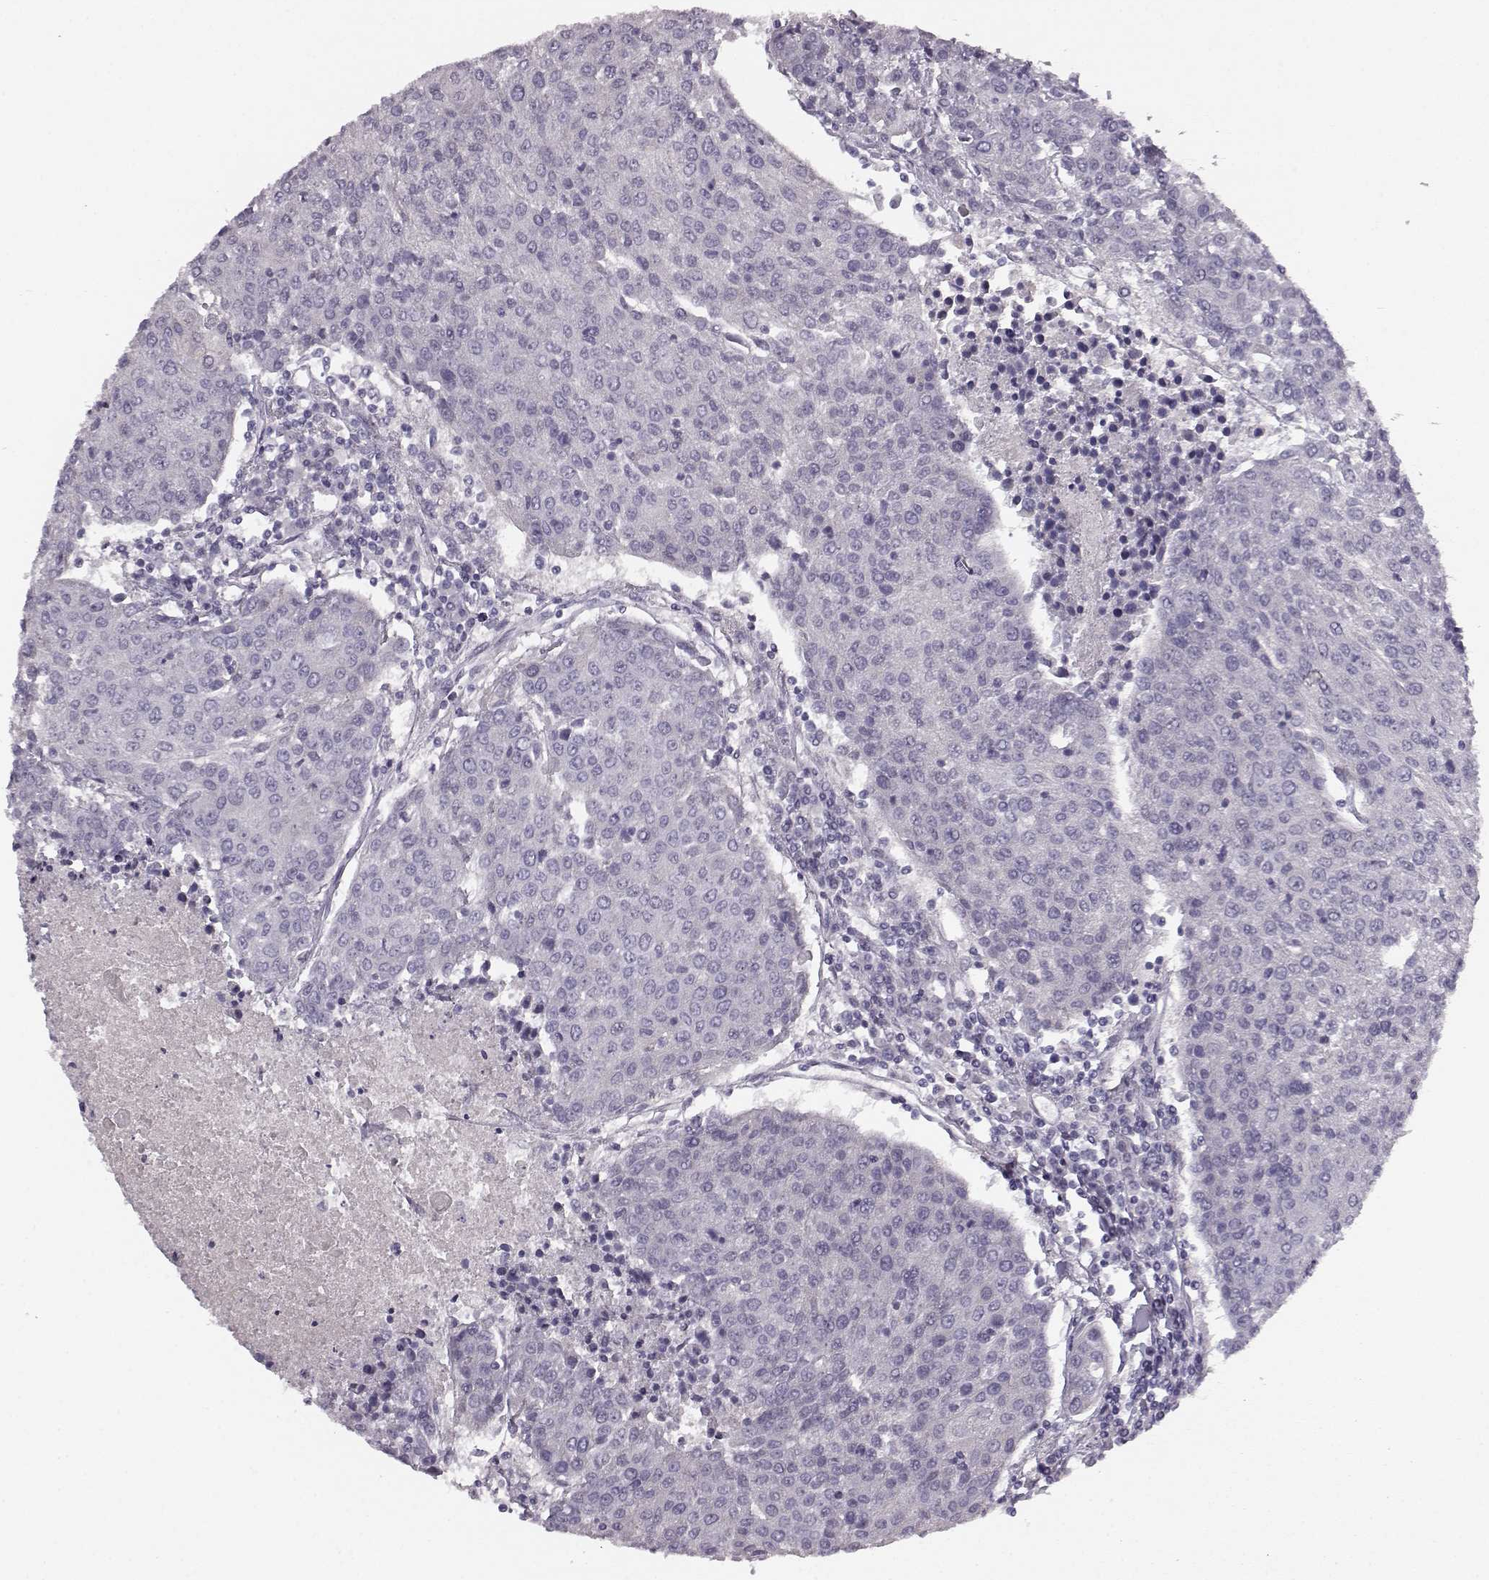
{"staining": {"intensity": "negative", "quantity": "none", "location": "none"}, "tissue": "urothelial cancer", "cell_type": "Tumor cells", "image_type": "cancer", "snomed": [{"axis": "morphology", "description": "Urothelial carcinoma, High grade"}, {"axis": "topography", "description": "Urinary bladder"}], "caption": "An immunohistochemistry (IHC) image of urothelial carcinoma (high-grade) is shown. There is no staining in tumor cells of urothelial carcinoma (high-grade).", "gene": "KIAA0319", "patient": {"sex": "female", "age": 85}}